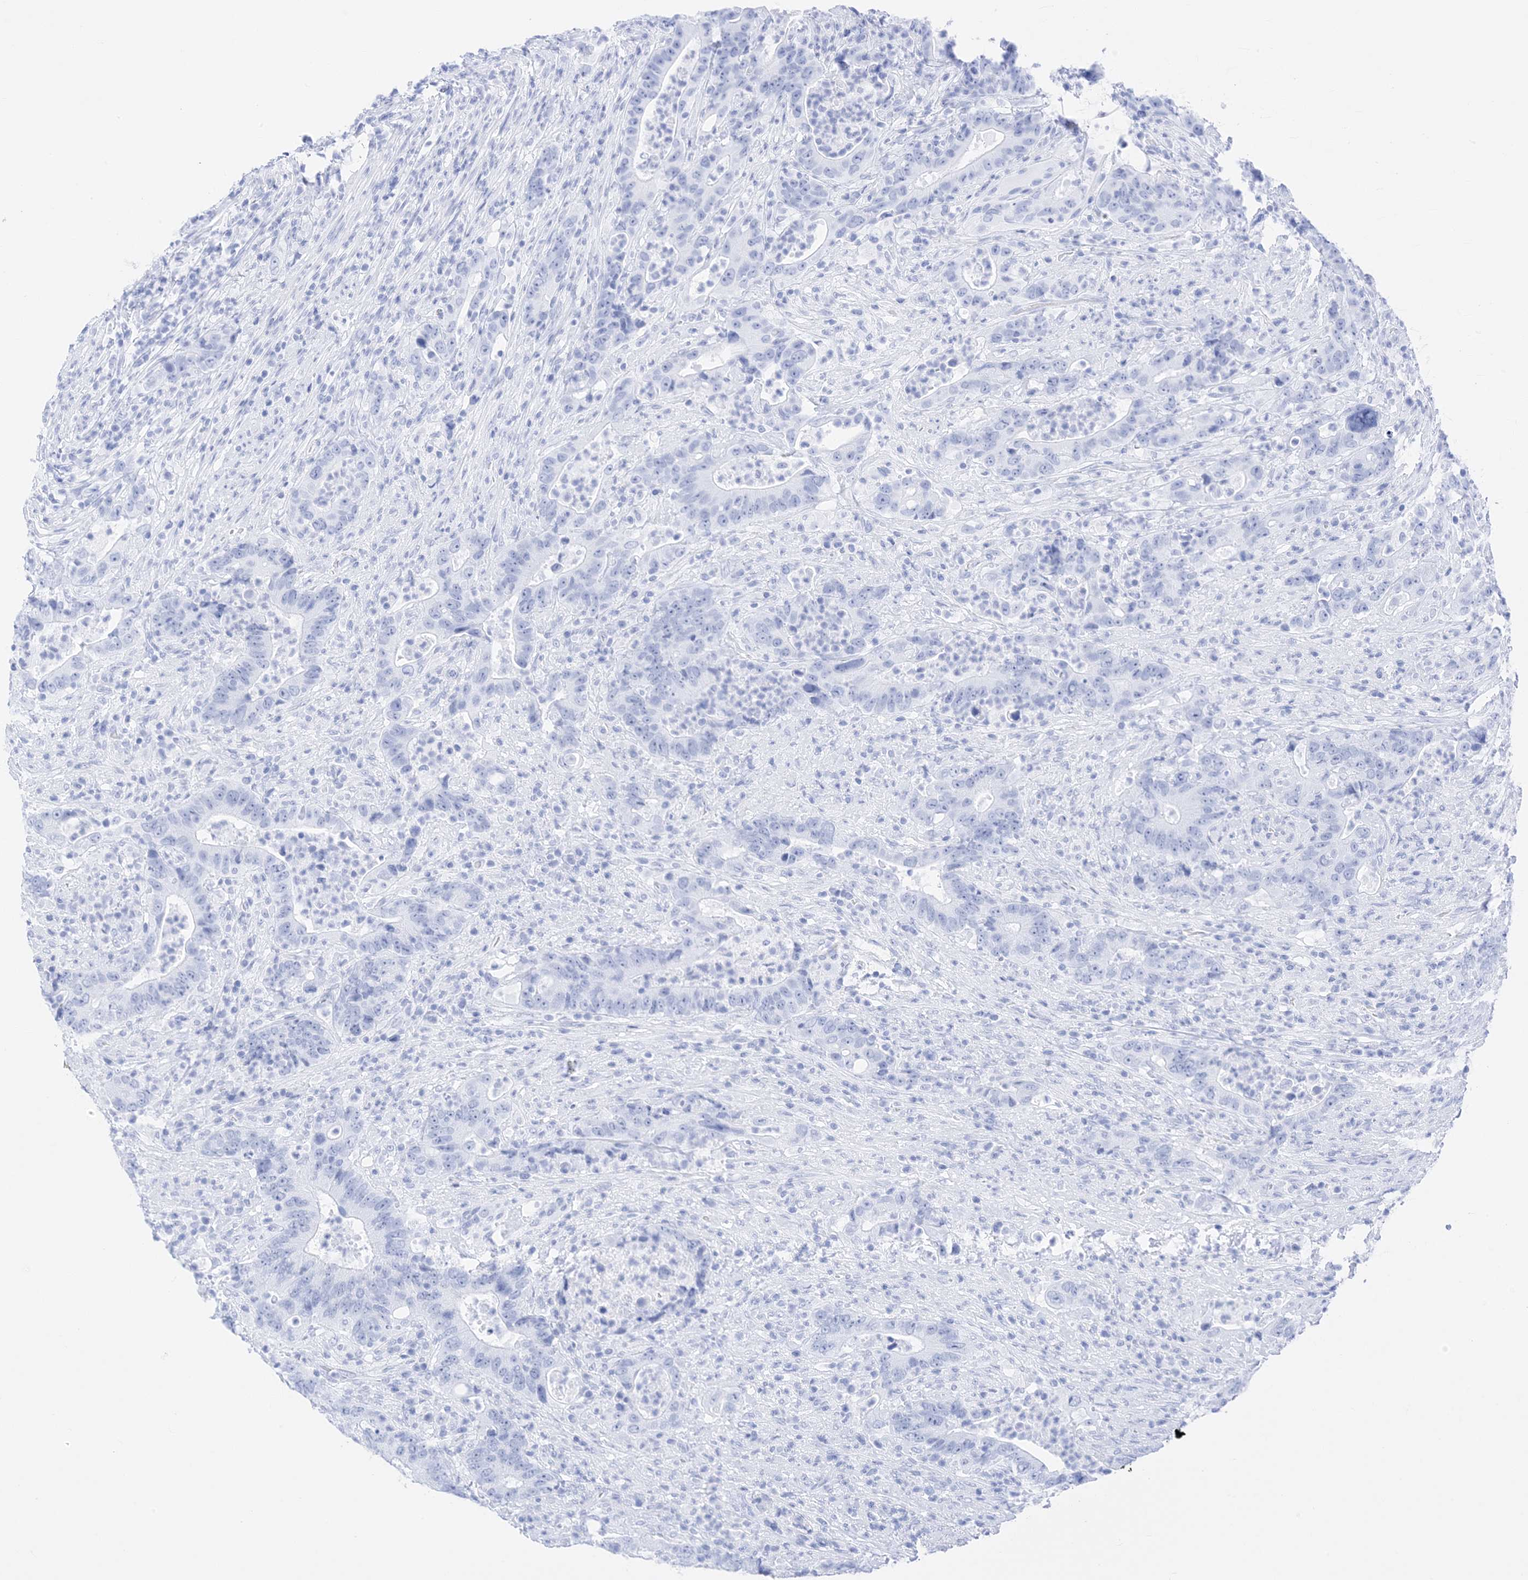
{"staining": {"intensity": "negative", "quantity": "none", "location": "none"}, "tissue": "colorectal cancer", "cell_type": "Tumor cells", "image_type": "cancer", "snomed": [{"axis": "morphology", "description": "Adenocarcinoma, NOS"}, {"axis": "topography", "description": "Colon"}], "caption": "The histopathology image shows no staining of tumor cells in adenocarcinoma (colorectal).", "gene": "MUC17", "patient": {"sex": "female", "age": 75}}